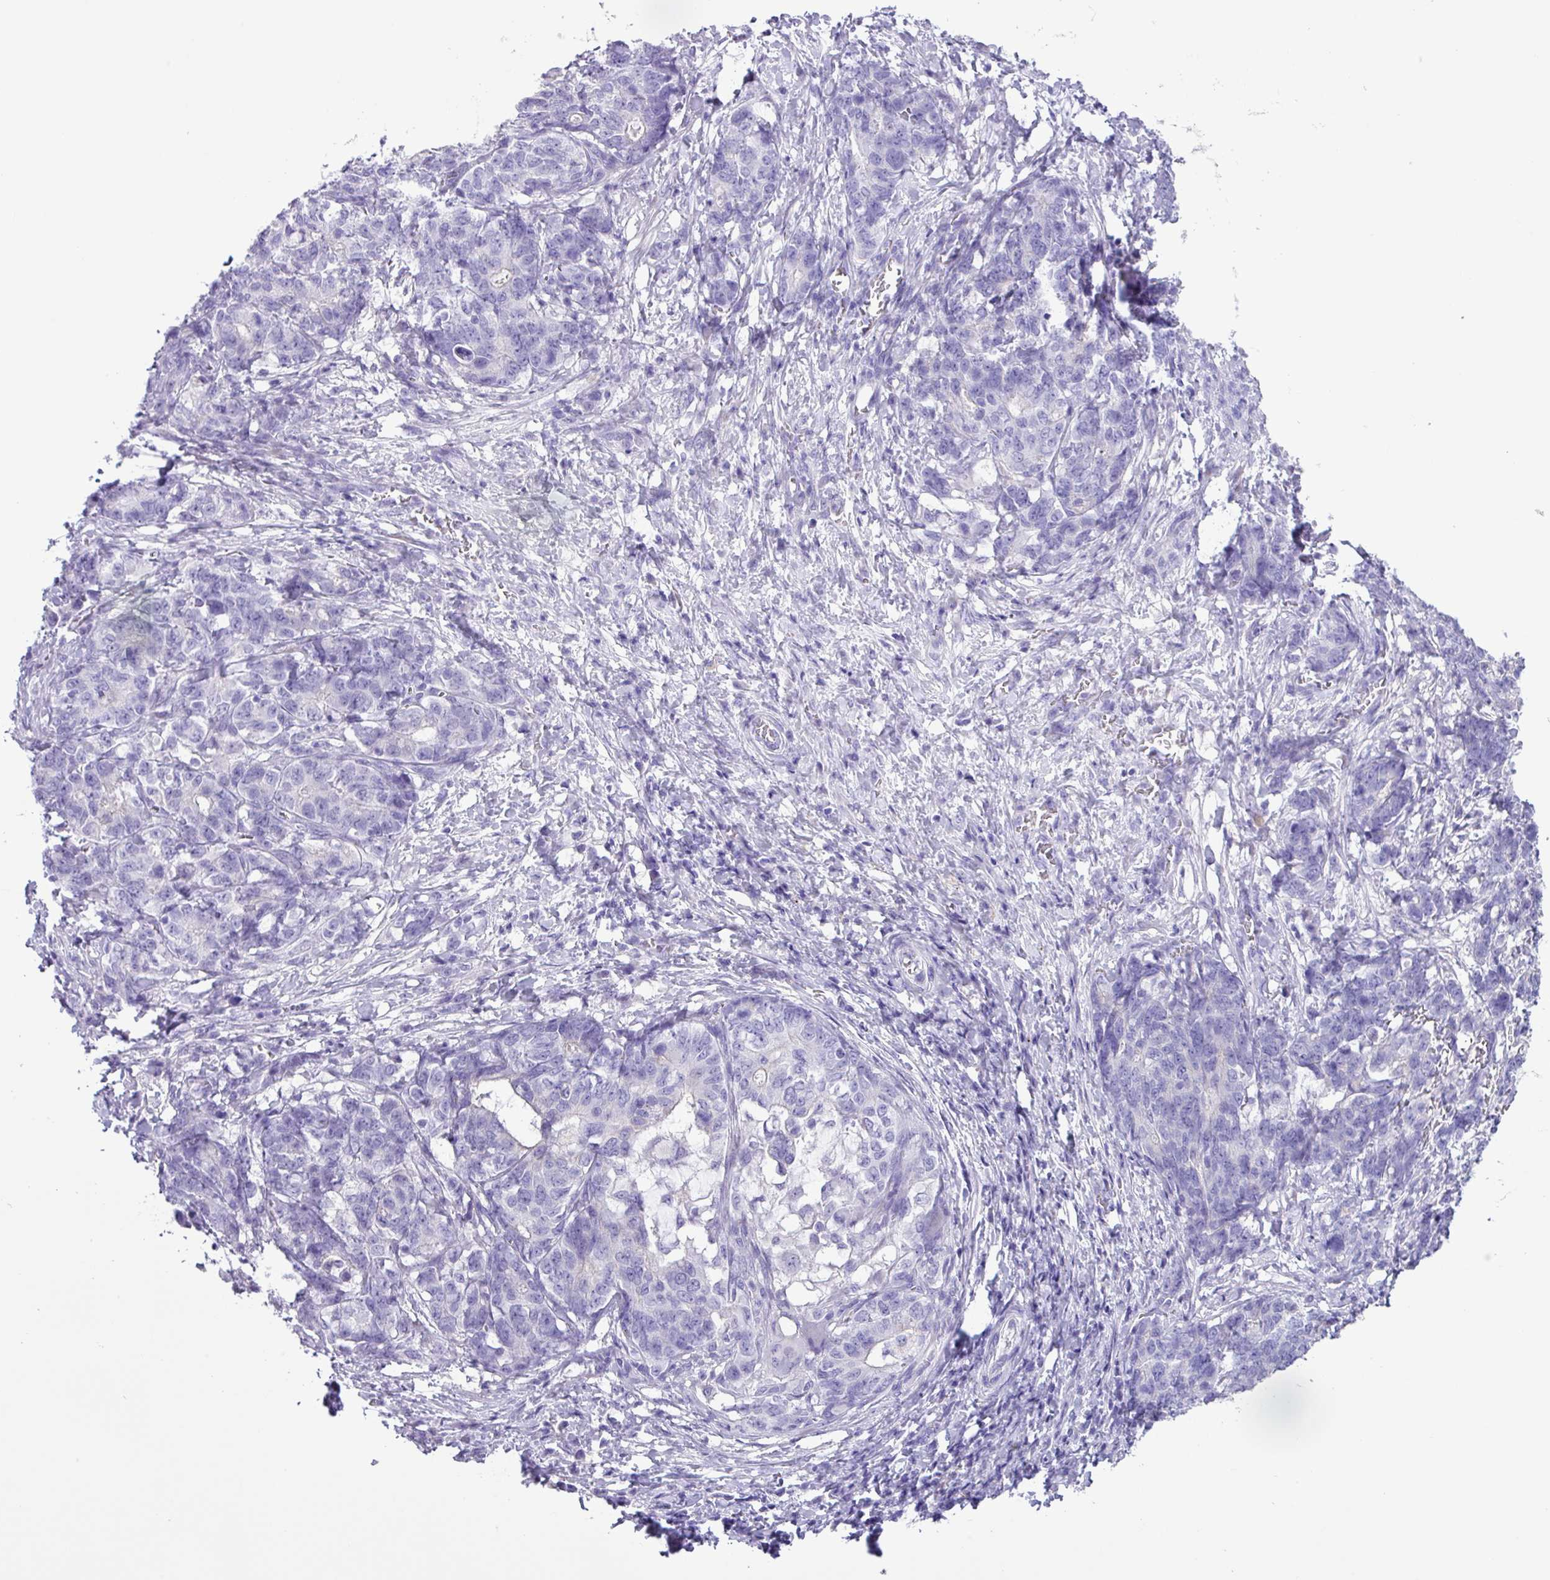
{"staining": {"intensity": "negative", "quantity": "none", "location": "none"}, "tissue": "stomach cancer", "cell_type": "Tumor cells", "image_type": "cancer", "snomed": [{"axis": "morphology", "description": "Normal tissue, NOS"}, {"axis": "morphology", "description": "Adenocarcinoma, NOS"}, {"axis": "topography", "description": "Stomach"}], "caption": "A micrograph of human stomach adenocarcinoma is negative for staining in tumor cells.", "gene": "CYSTM1", "patient": {"sex": "female", "age": 64}}